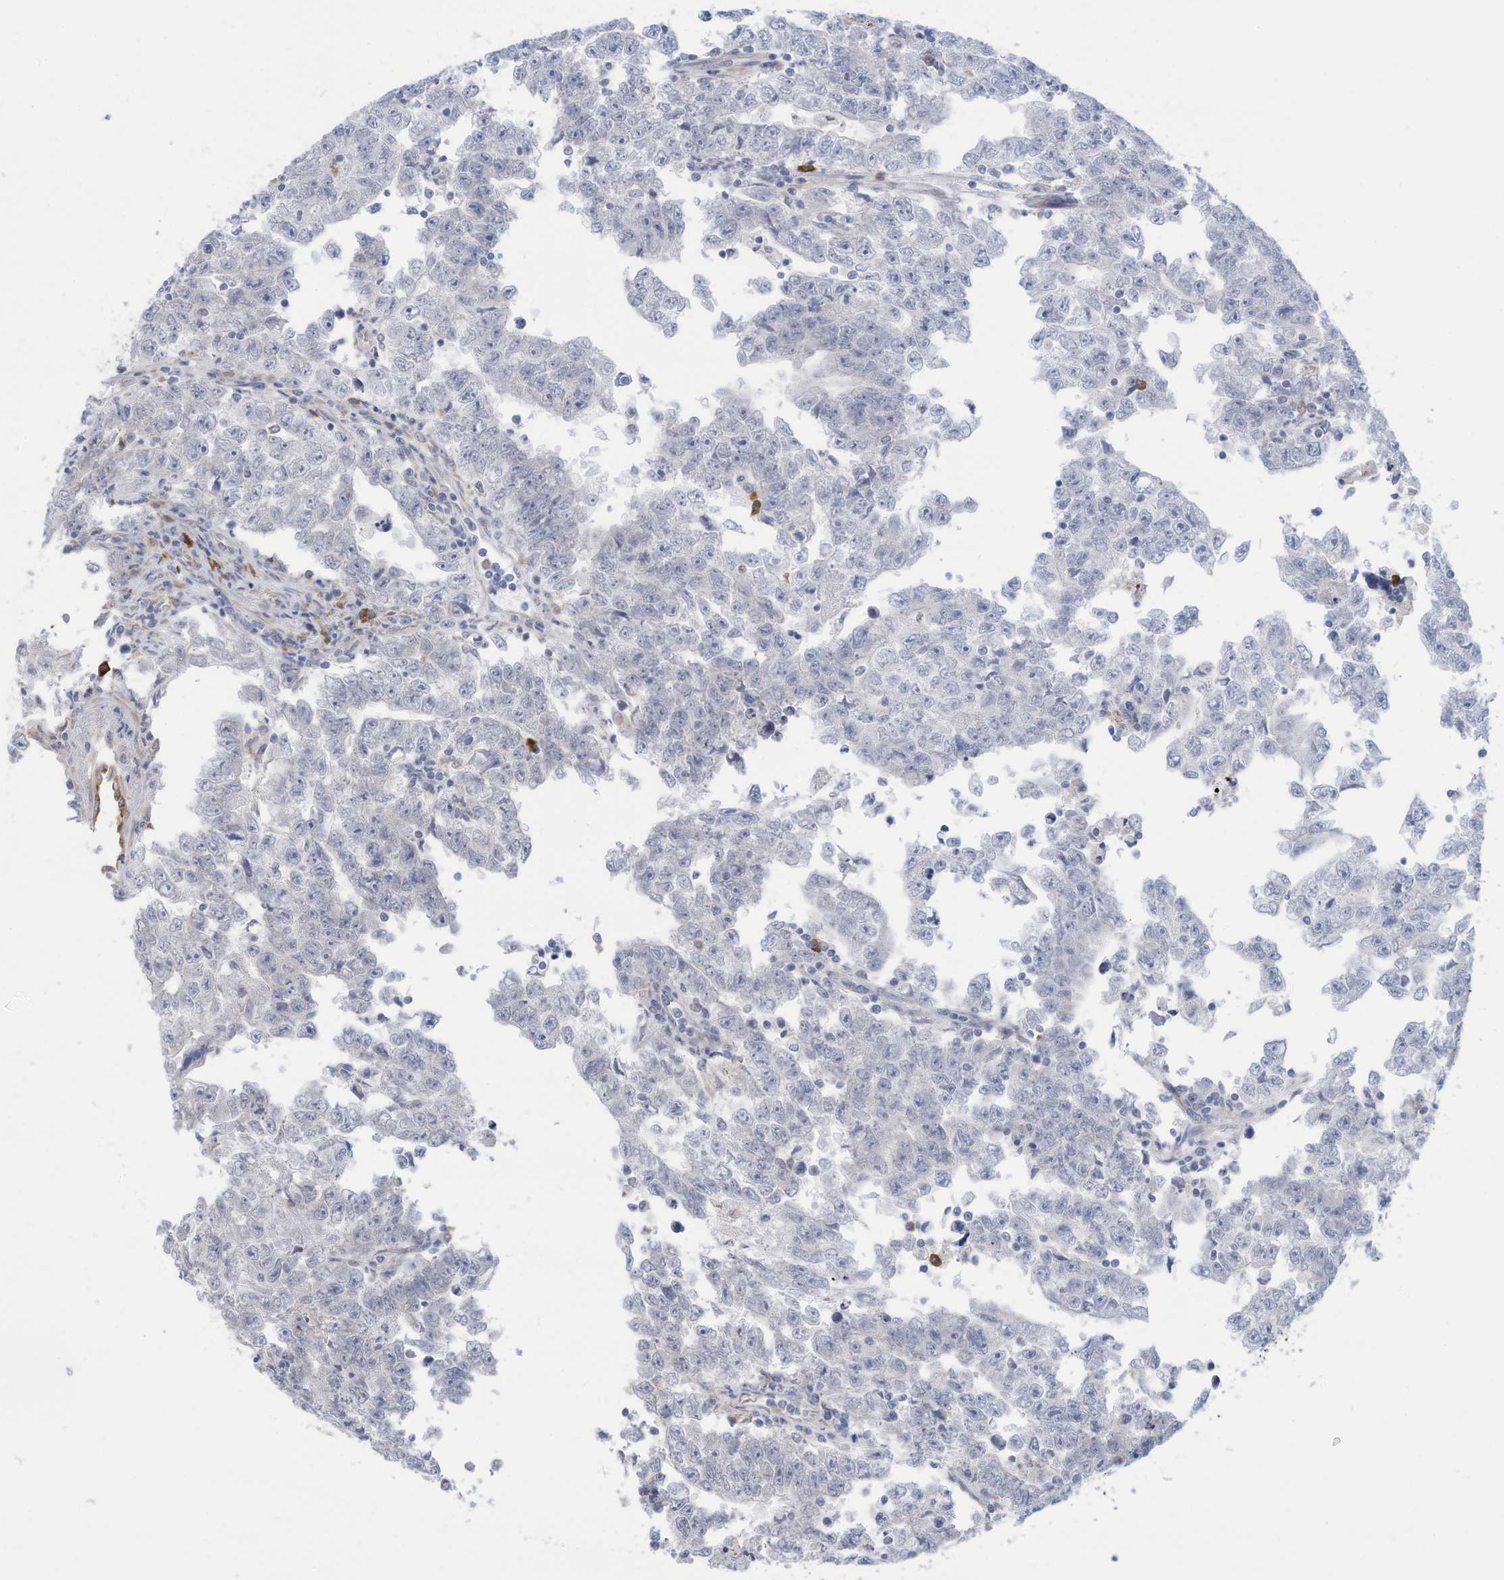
{"staining": {"intensity": "negative", "quantity": "none", "location": "none"}, "tissue": "testis cancer", "cell_type": "Tumor cells", "image_type": "cancer", "snomed": [{"axis": "morphology", "description": "Carcinoma, Embryonal, NOS"}, {"axis": "topography", "description": "Testis"}], "caption": "DAB (3,3'-diaminobenzidine) immunohistochemical staining of testis cancer shows no significant positivity in tumor cells.", "gene": "ZNF292", "patient": {"sex": "male", "age": 25}}